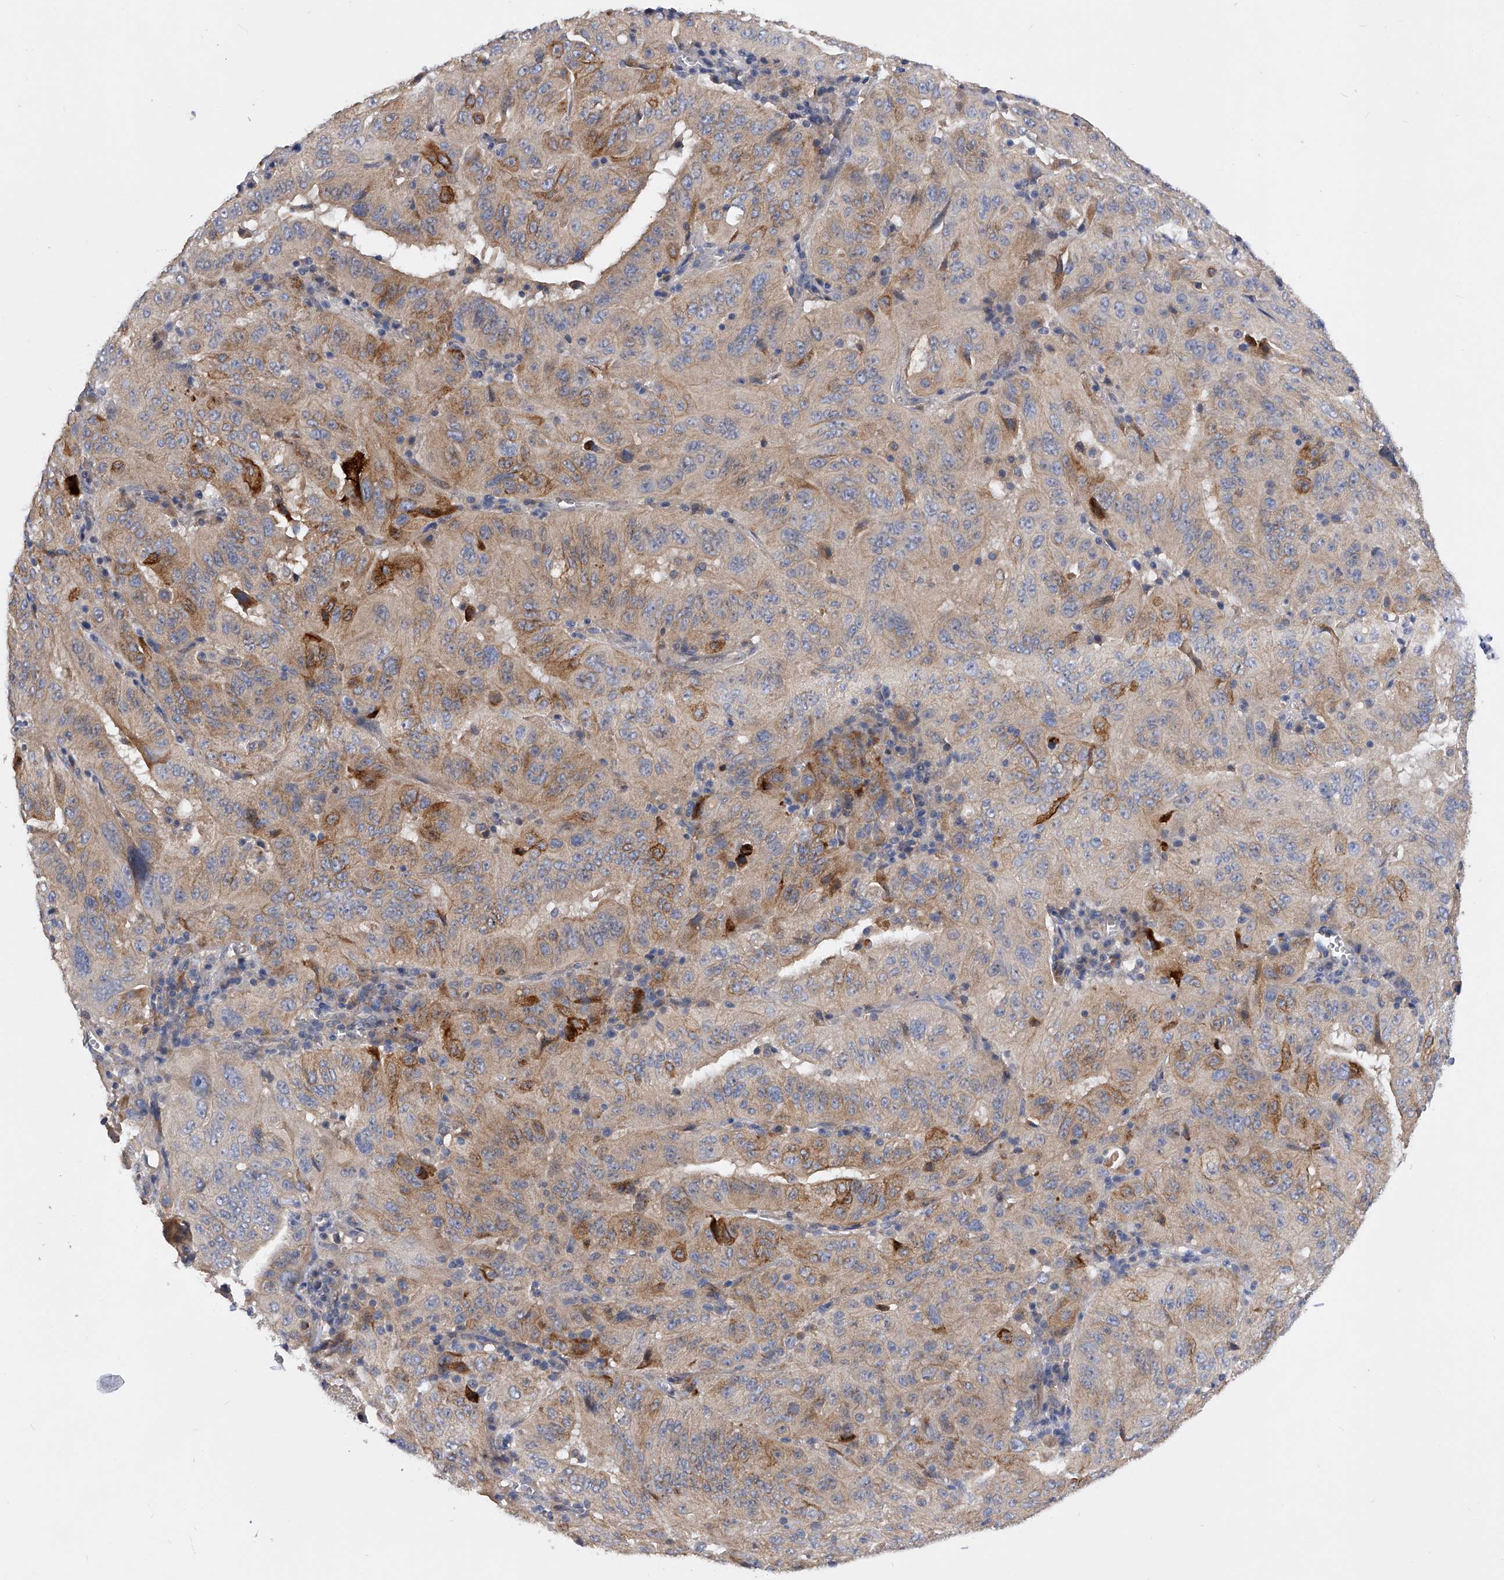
{"staining": {"intensity": "moderate", "quantity": "25%-75%", "location": "cytoplasmic/membranous"}, "tissue": "pancreatic cancer", "cell_type": "Tumor cells", "image_type": "cancer", "snomed": [{"axis": "morphology", "description": "Adenocarcinoma, NOS"}, {"axis": "topography", "description": "Pancreas"}], "caption": "There is medium levels of moderate cytoplasmic/membranous expression in tumor cells of pancreatic cancer (adenocarcinoma), as demonstrated by immunohistochemical staining (brown color).", "gene": "ARL4C", "patient": {"sex": "male", "age": 63}}